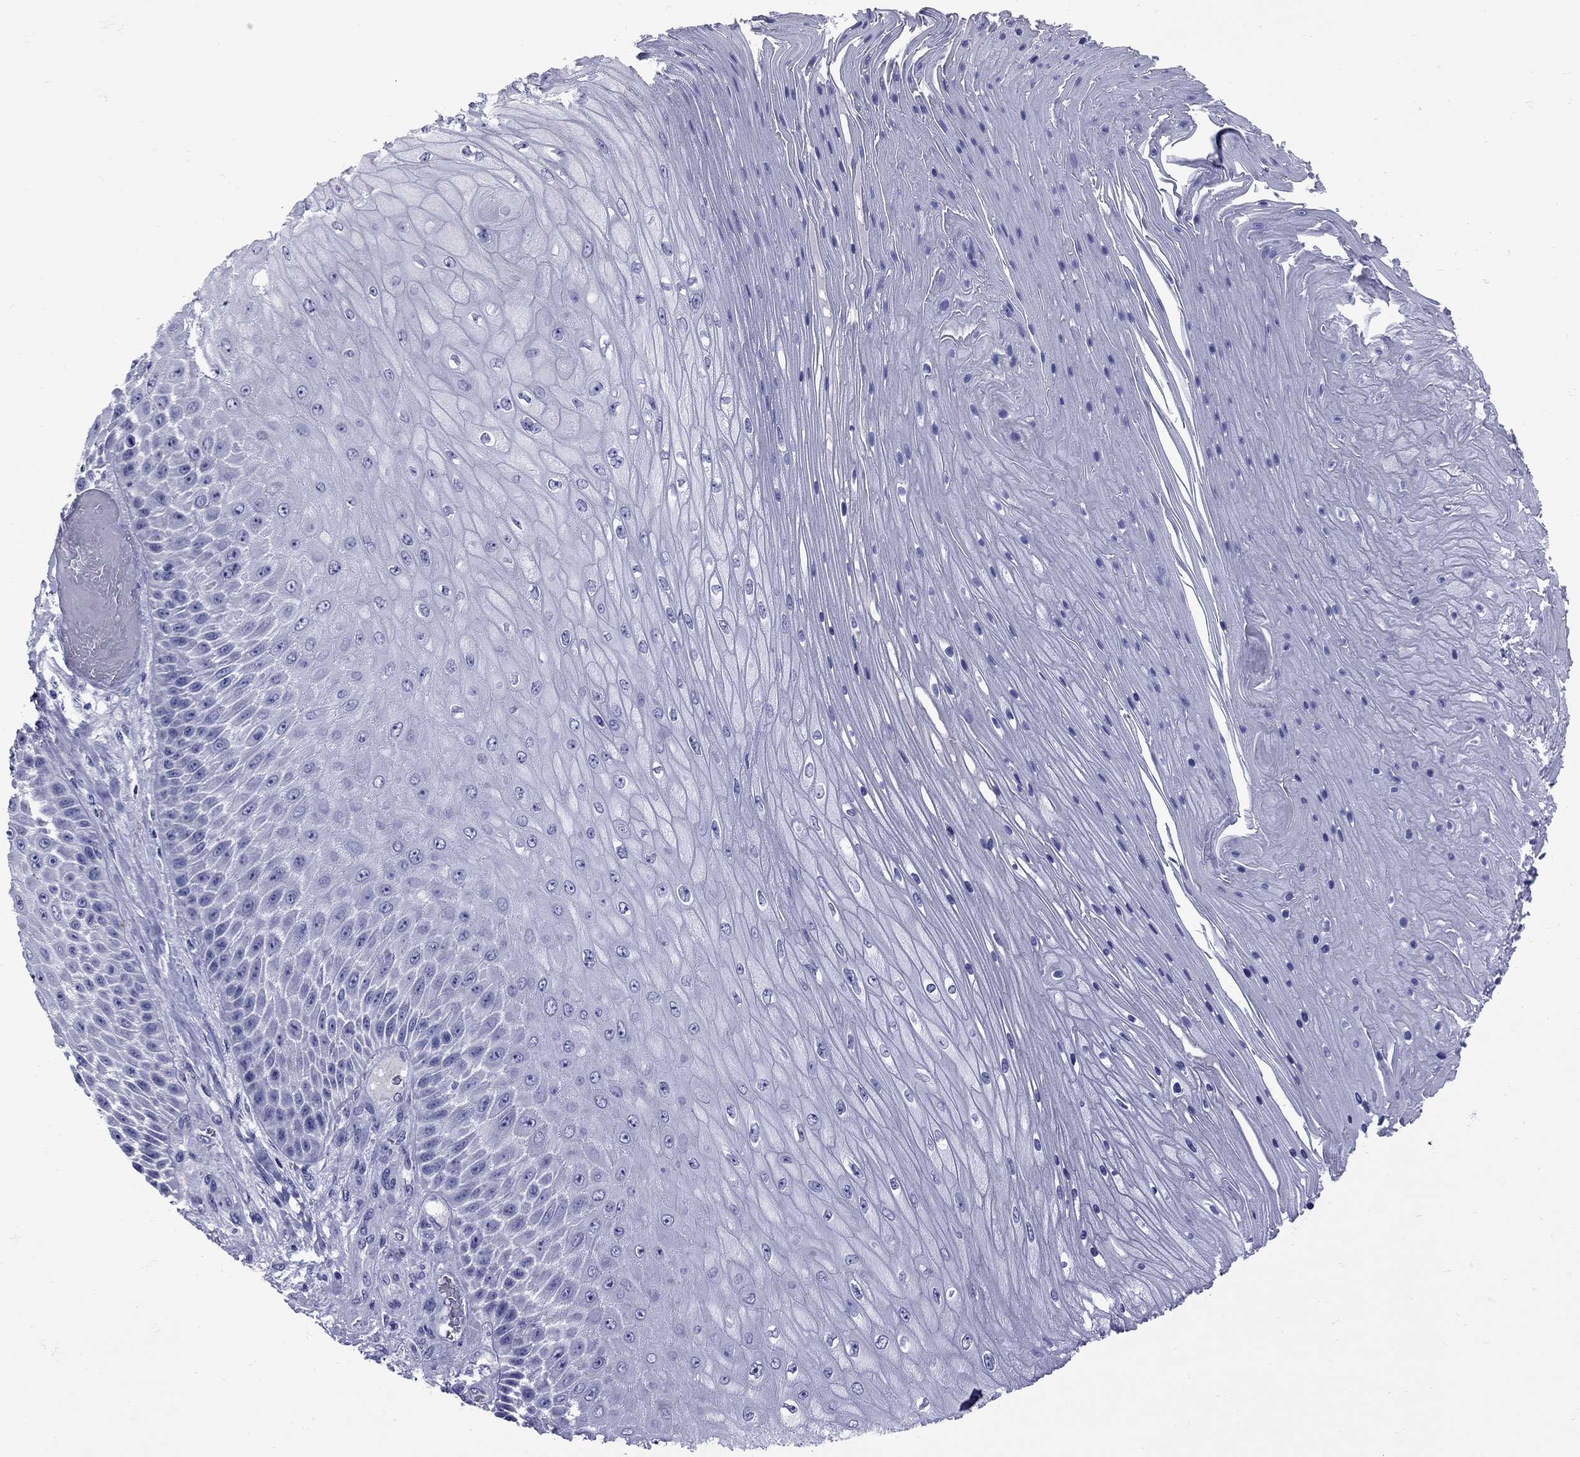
{"staining": {"intensity": "negative", "quantity": "none", "location": "none"}, "tissue": "skin cancer", "cell_type": "Tumor cells", "image_type": "cancer", "snomed": [{"axis": "morphology", "description": "Squamous cell carcinoma, NOS"}, {"axis": "topography", "description": "Skin"}], "caption": "Histopathology image shows no protein staining in tumor cells of skin cancer (squamous cell carcinoma) tissue. Brightfield microscopy of IHC stained with DAB (brown) and hematoxylin (blue), captured at high magnification.", "gene": "EPPIN", "patient": {"sex": "male", "age": 62}}